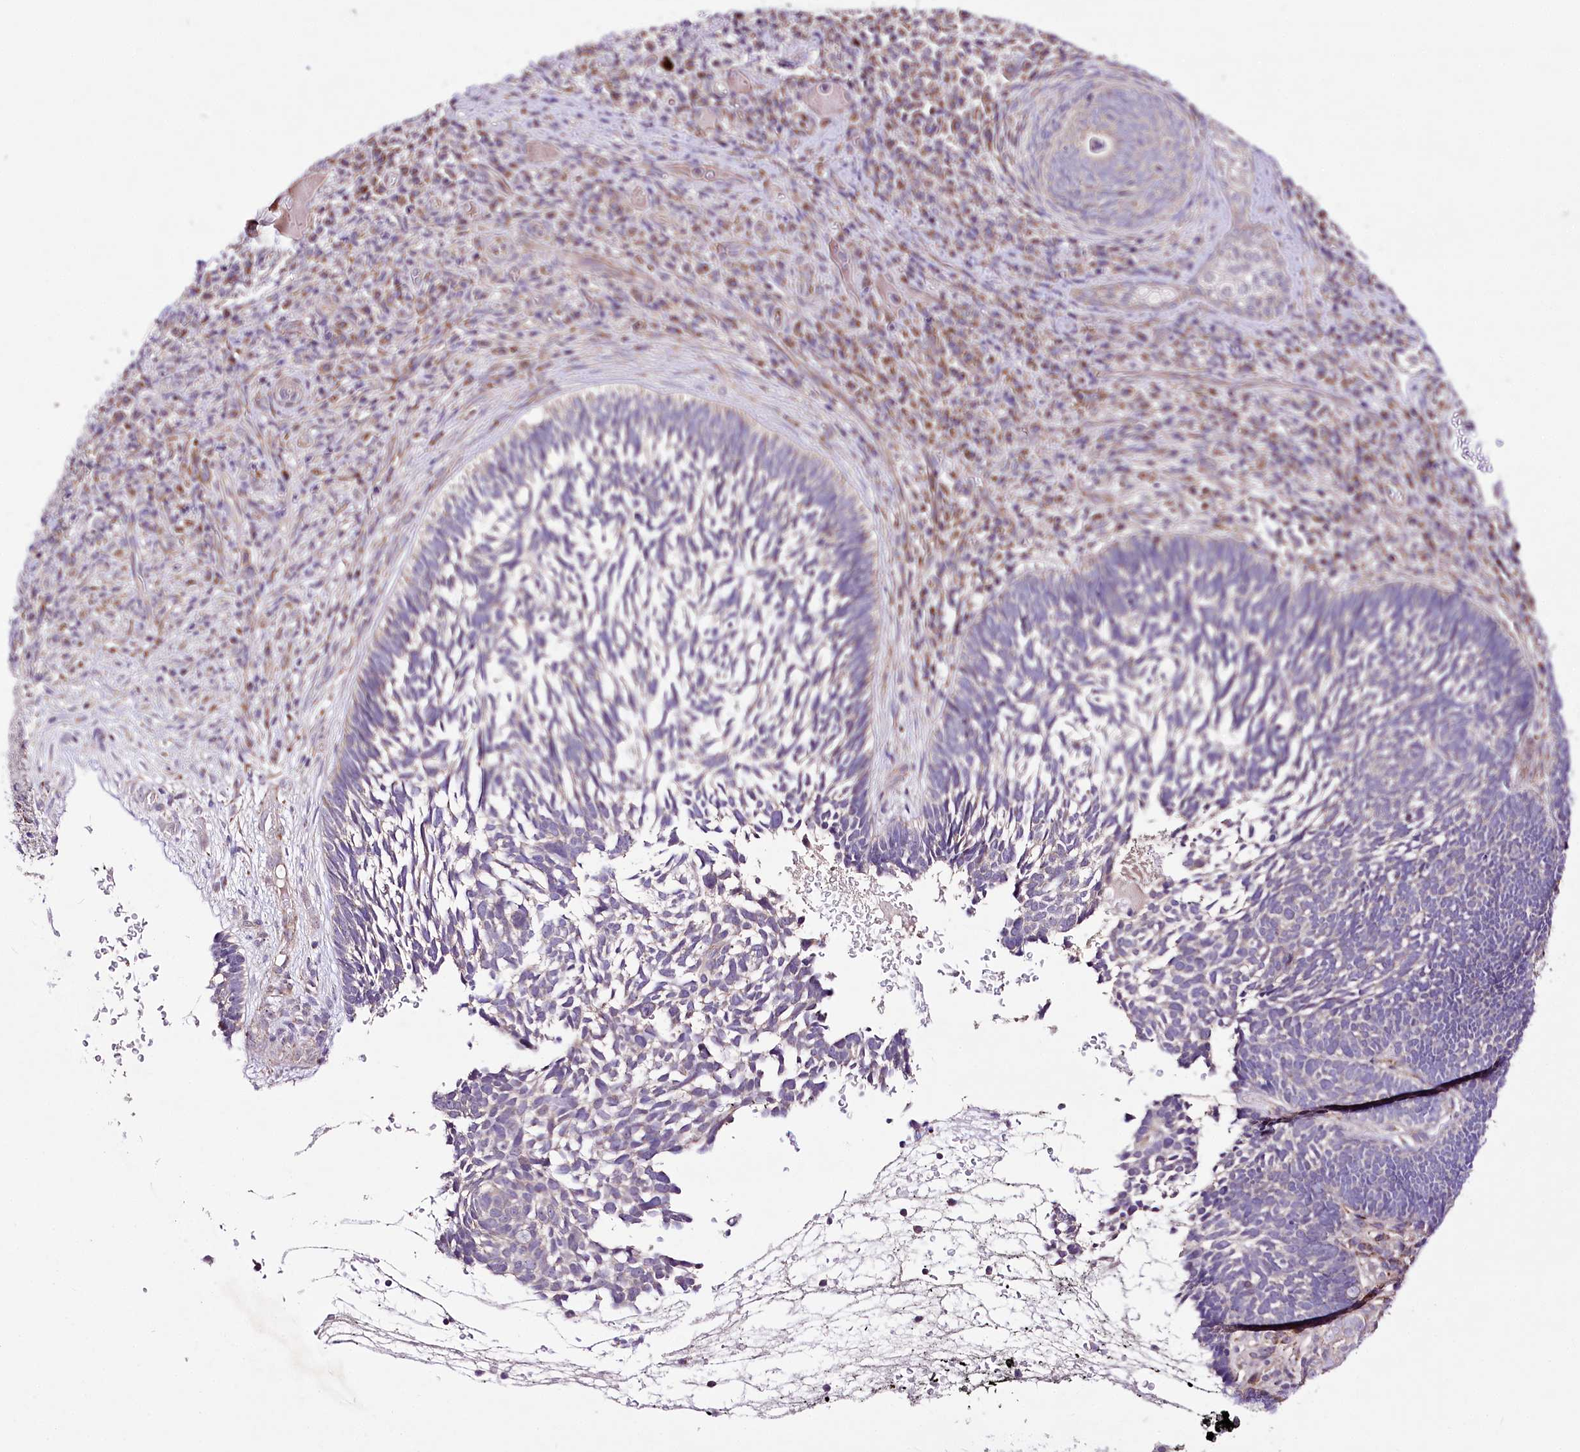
{"staining": {"intensity": "negative", "quantity": "none", "location": "none"}, "tissue": "skin cancer", "cell_type": "Tumor cells", "image_type": "cancer", "snomed": [{"axis": "morphology", "description": "Basal cell carcinoma"}, {"axis": "topography", "description": "Skin"}], "caption": "Skin cancer (basal cell carcinoma) was stained to show a protein in brown. There is no significant staining in tumor cells.", "gene": "ATE1", "patient": {"sex": "male", "age": 88}}